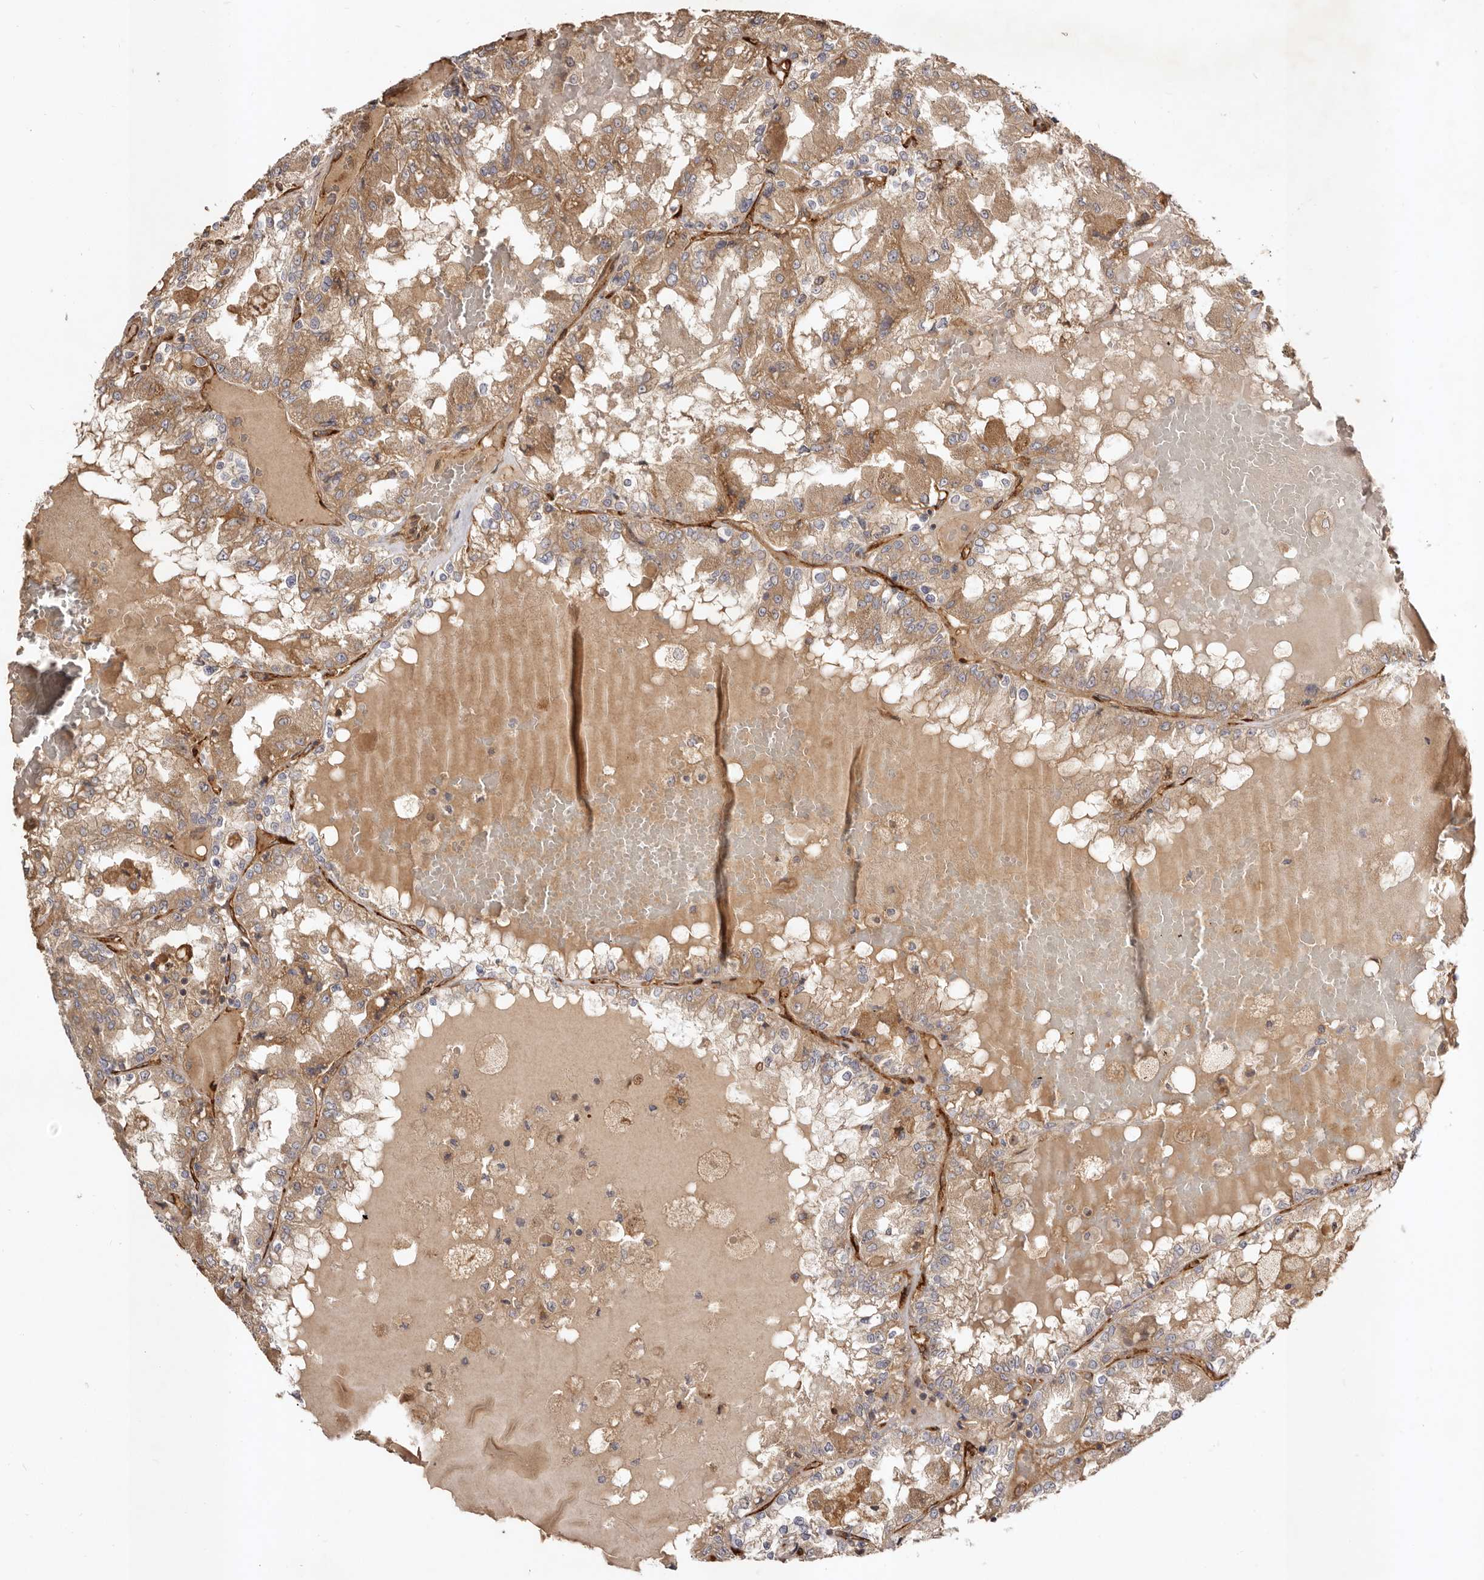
{"staining": {"intensity": "moderate", "quantity": ">75%", "location": "cytoplasmic/membranous"}, "tissue": "renal cancer", "cell_type": "Tumor cells", "image_type": "cancer", "snomed": [{"axis": "morphology", "description": "Adenocarcinoma, NOS"}, {"axis": "topography", "description": "Kidney"}], "caption": "IHC photomicrograph of neoplastic tissue: human renal adenocarcinoma stained using immunohistochemistry (IHC) demonstrates medium levels of moderate protein expression localized specifically in the cytoplasmic/membranous of tumor cells, appearing as a cytoplasmic/membranous brown color.", "gene": "ADAMTS9", "patient": {"sex": "female", "age": 56}}